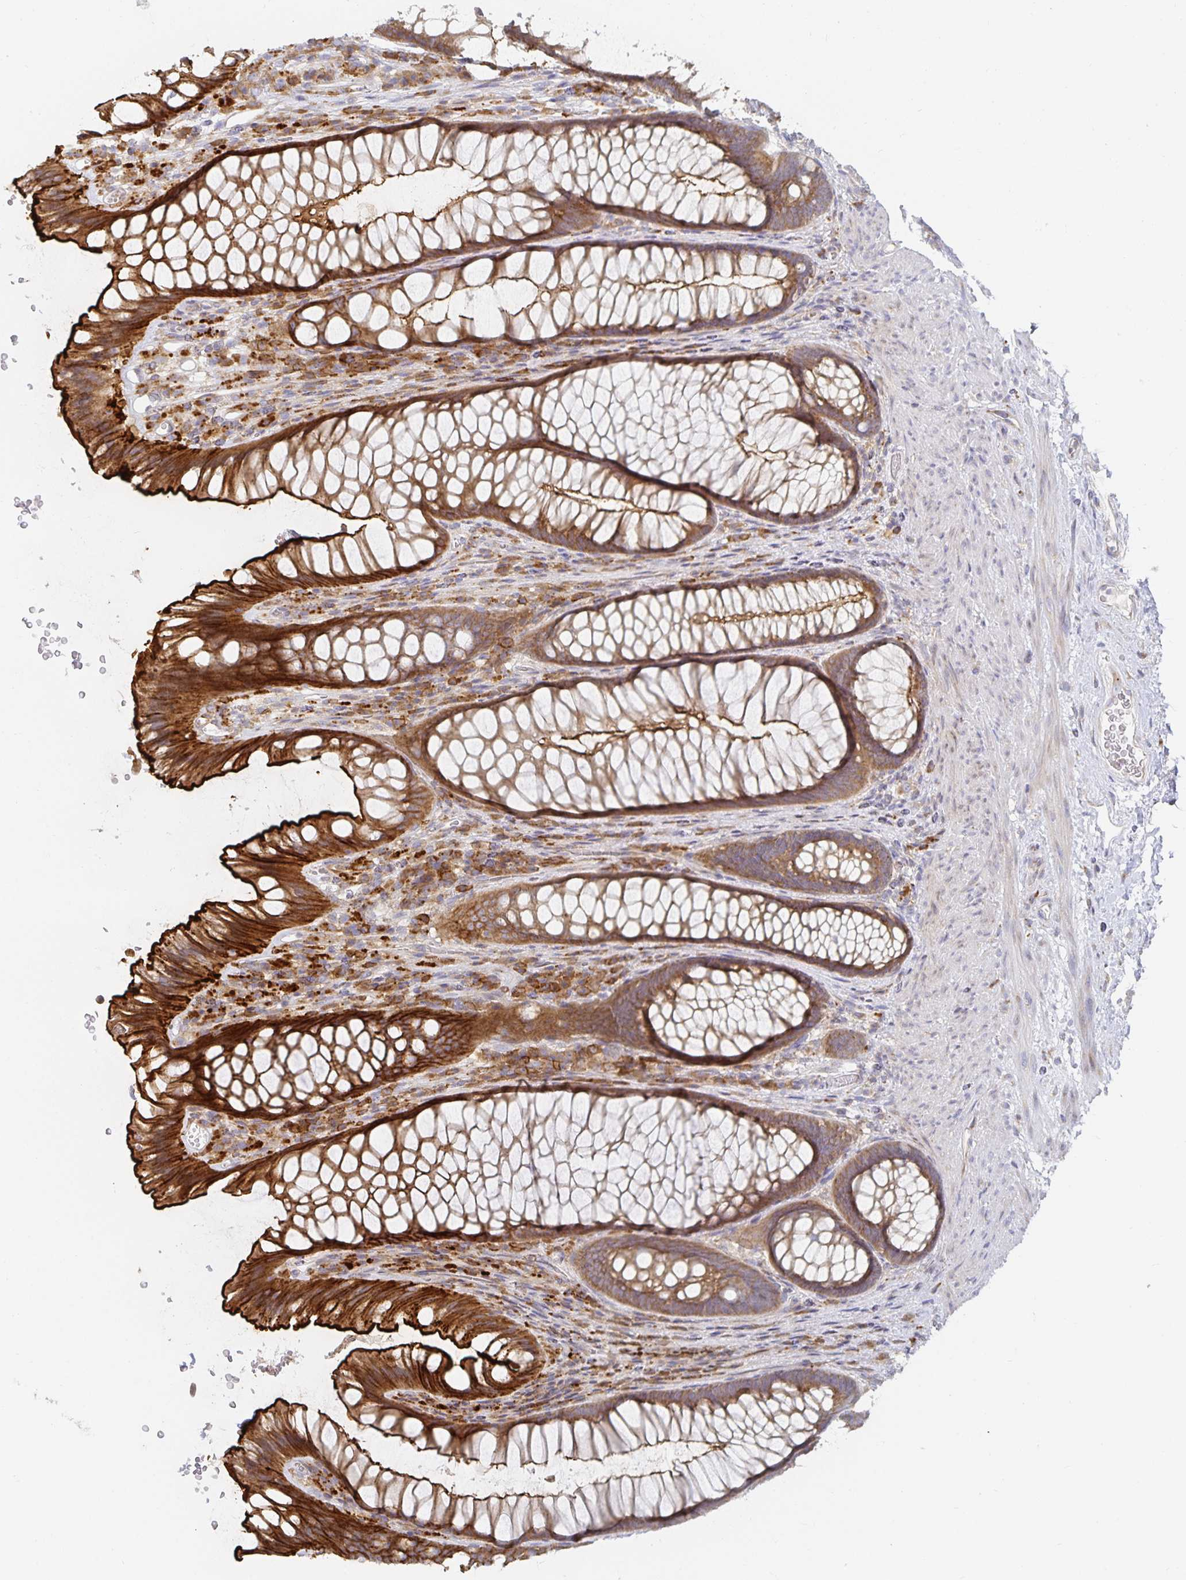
{"staining": {"intensity": "strong", "quantity": ">75%", "location": "cytoplasmic/membranous"}, "tissue": "rectum", "cell_type": "Glandular cells", "image_type": "normal", "snomed": [{"axis": "morphology", "description": "Normal tissue, NOS"}, {"axis": "topography", "description": "Rectum"}], "caption": "Normal rectum was stained to show a protein in brown. There is high levels of strong cytoplasmic/membranous staining in about >75% of glandular cells. Using DAB (3,3'-diaminobenzidine) (brown) and hematoxylin (blue) stains, captured at high magnification using brightfield microscopy.", "gene": "NOMO1", "patient": {"sex": "male", "age": 53}}